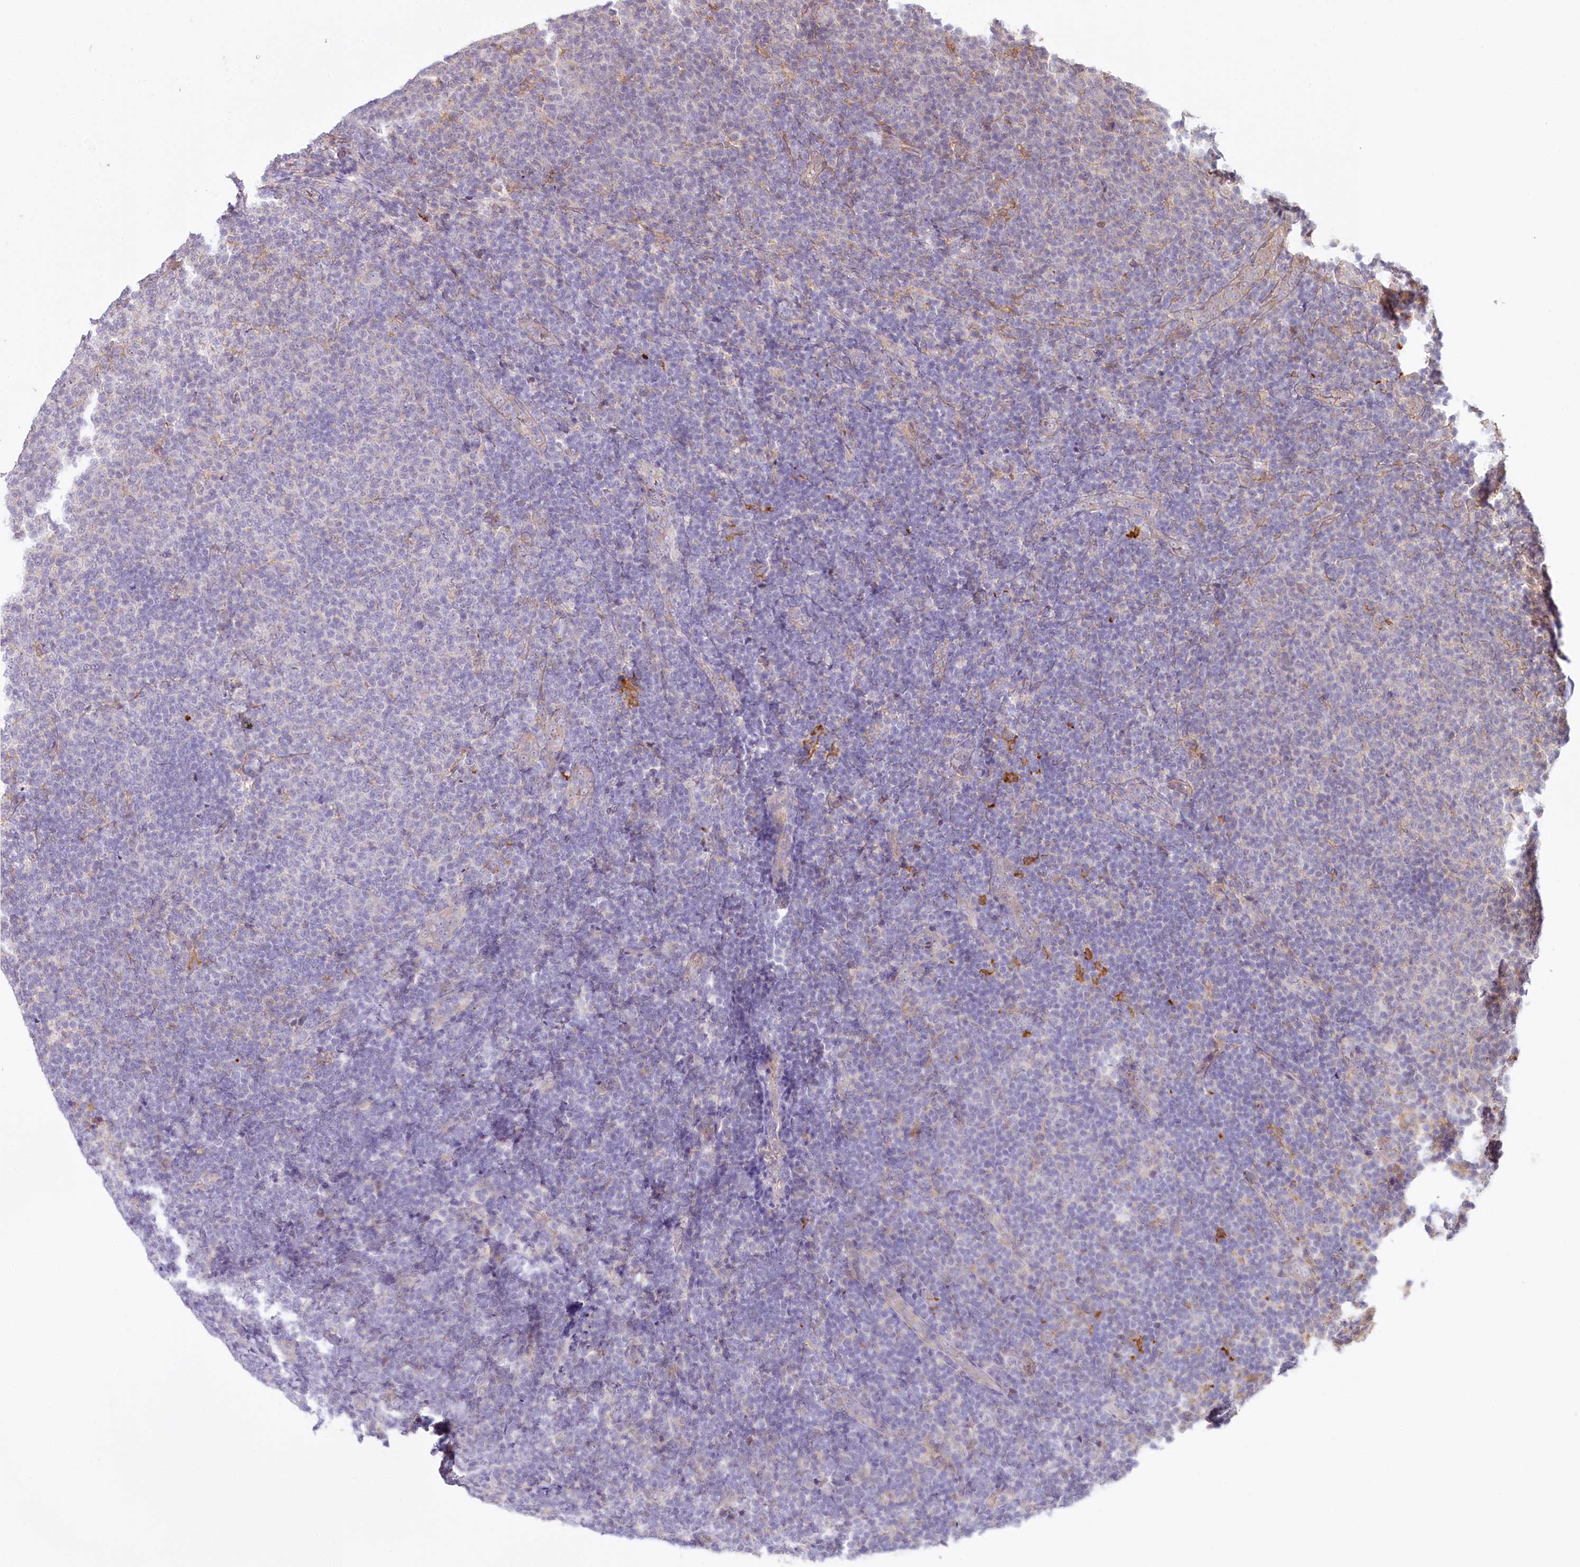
{"staining": {"intensity": "negative", "quantity": "none", "location": "none"}, "tissue": "lymphoma", "cell_type": "Tumor cells", "image_type": "cancer", "snomed": [{"axis": "morphology", "description": "Malignant lymphoma, non-Hodgkin's type, Low grade"}, {"axis": "topography", "description": "Lymph node"}], "caption": "There is no significant expression in tumor cells of low-grade malignant lymphoma, non-Hodgkin's type.", "gene": "TUBGCP2", "patient": {"sex": "male", "age": 66}}